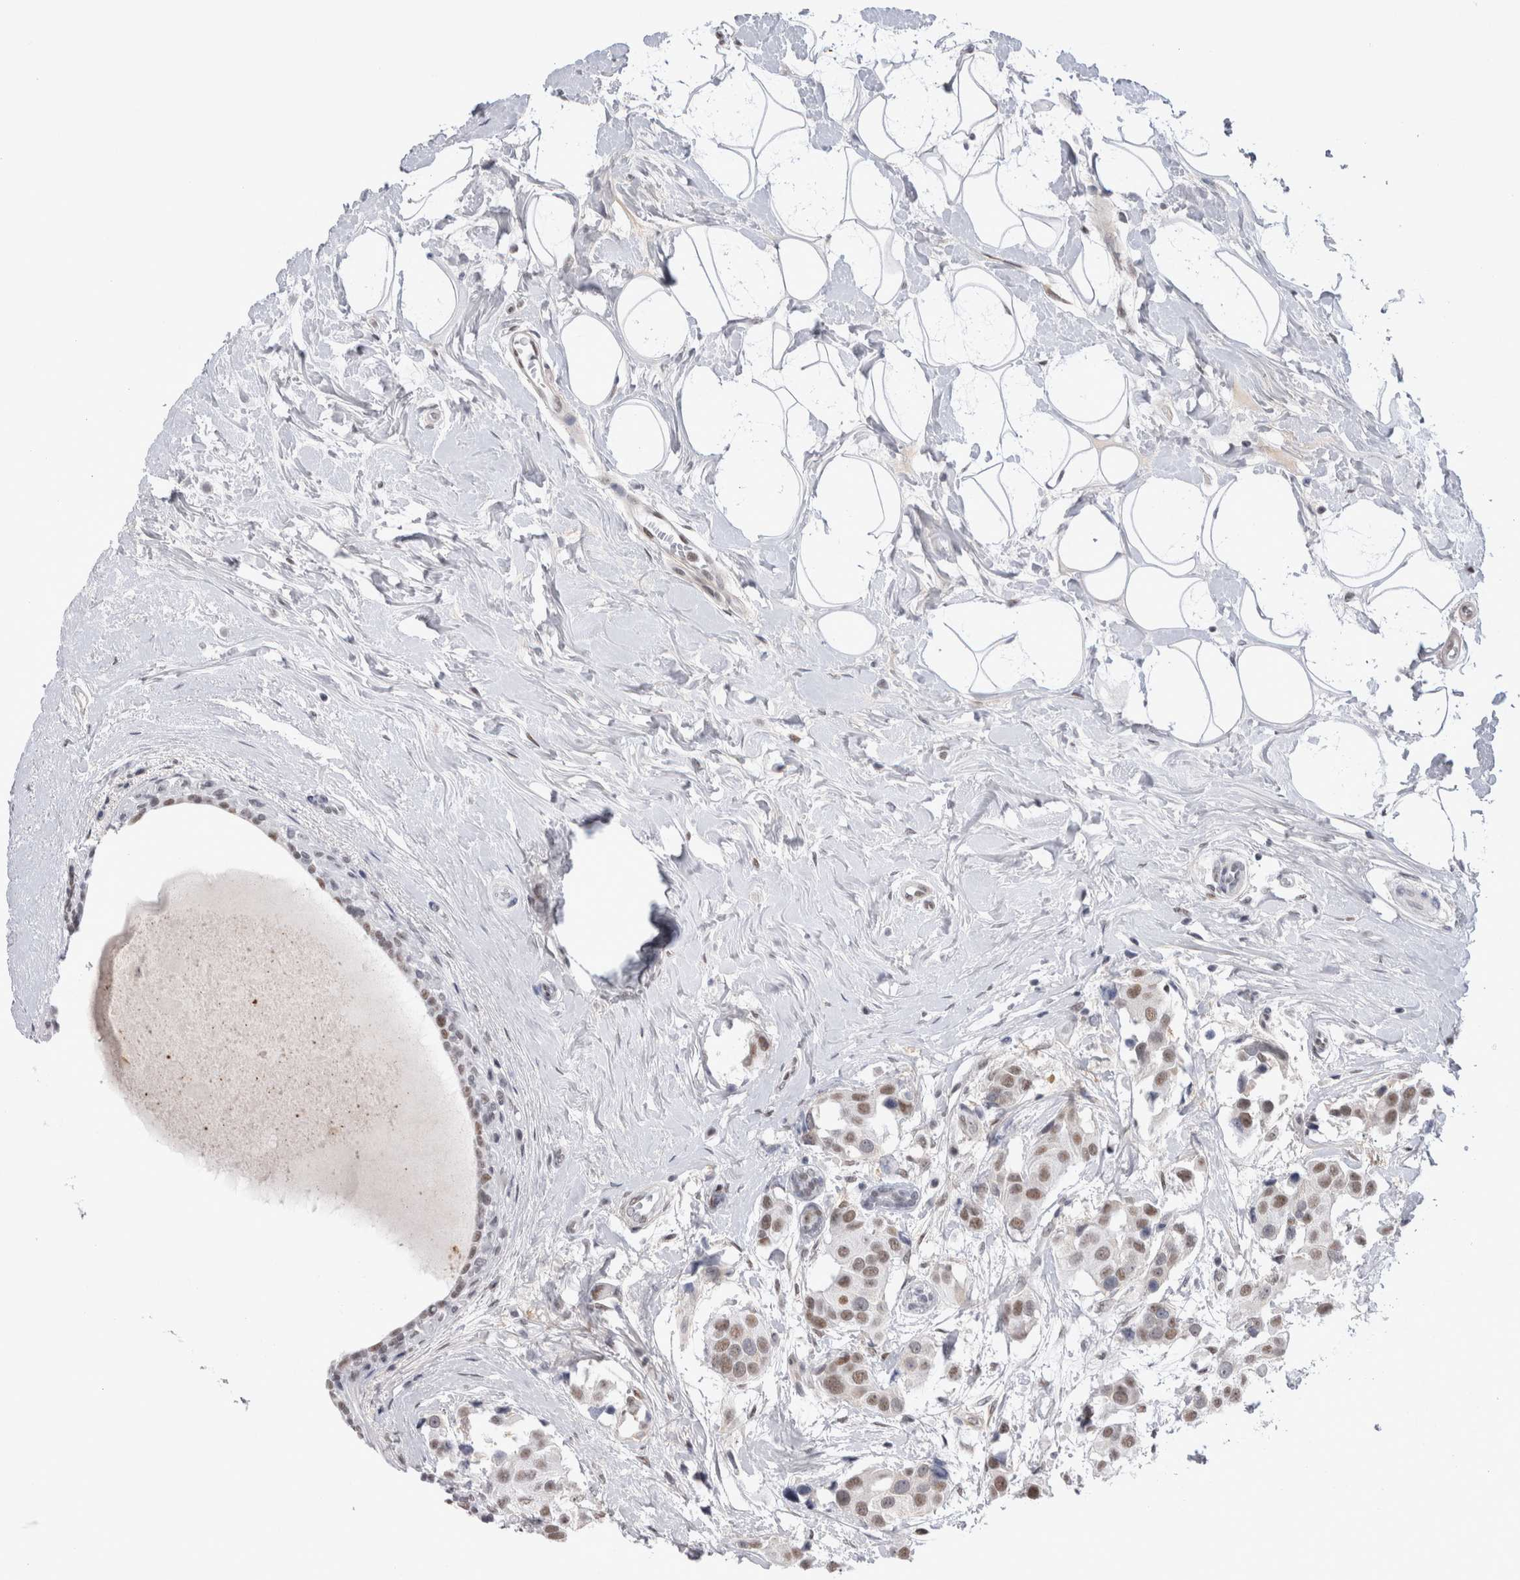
{"staining": {"intensity": "weak", "quantity": "25%-75%", "location": "nuclear"}, "tissue": "breast cancer", "cell_type": "Tumor cells", "image_type": "cancer", "snomed": [{"axis": "morphology", "description": "Normal tissue, NOS"}, {"axis": "morphology", "description": "Duct carcinoma"}, {"axis": "topography", "description": "Breast"}], "caption": "Immunohistochemical staining of human breast intraductal carcinoma exhibits weak nuclear protein staining in approximately 25%-75% of tumor cells. (brown staining indicates protein expression, while blue staining denotes nuclei).", "gene": "API5", "patient": {"sex": "female", "age": 39}}